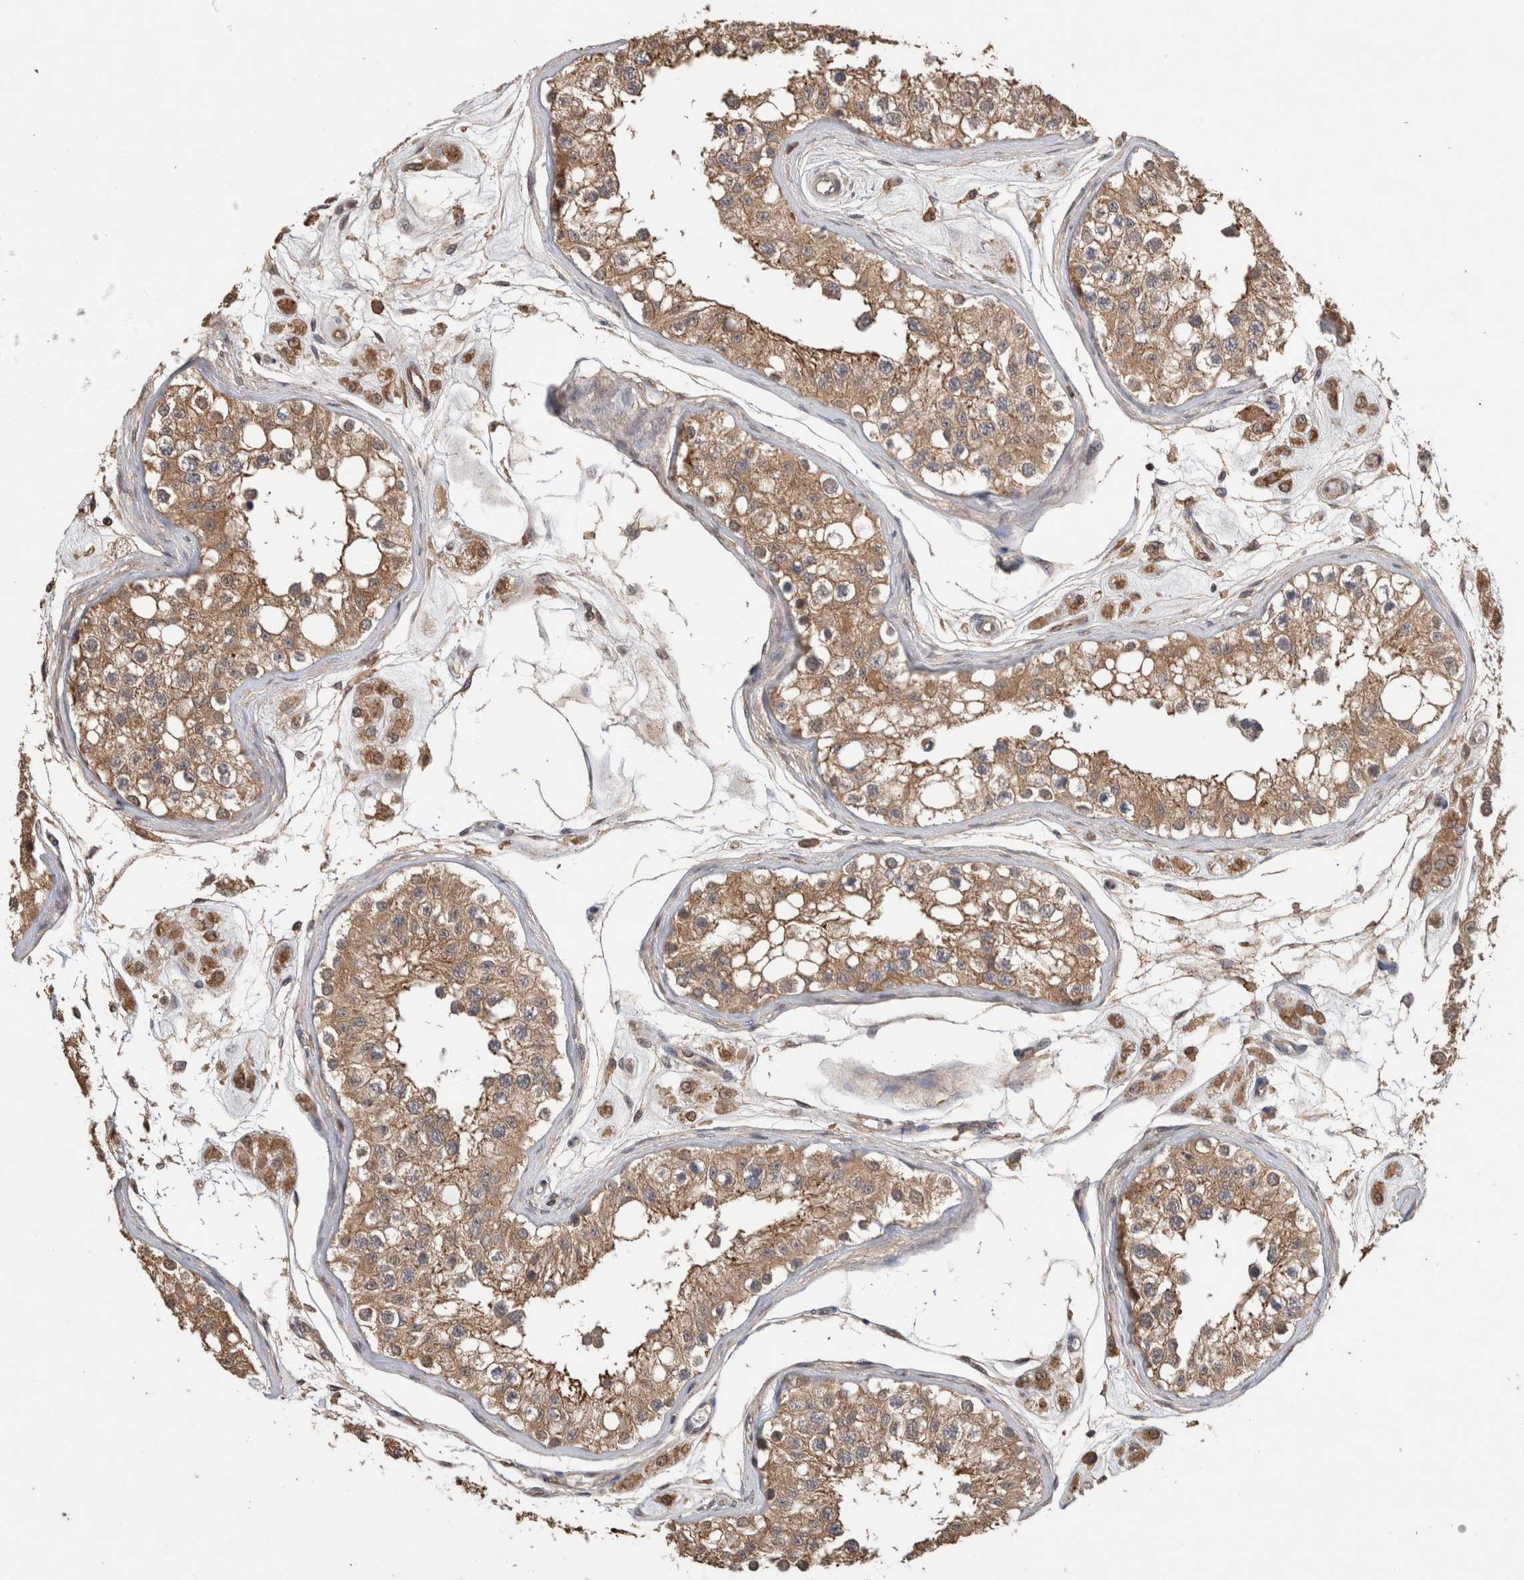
{"staining": {"intensity": "moderate", "quantity": ">75%", "location": "cytoplasmic/membranous"}, "tissue": "testis", "cell_type": "Cells in seminiferous ducts", "image_type": "normal", "snomed": [{"axis": "morphology", "description": "Normal tissue, NOS"}, {"axis": "morphology", "description": "Adenocarcinoma, metastatic, NOS"}, {"axis": "topography", "description": "Testis"}], "caption": "About >75% of cells in seminiferous ducts in normal human testis demonstrate moderate cytoplasmic/membranous protein staining as visualized by brown immunohistochemical staining.", "gene": "TRIM5", "patient": {"sex": "male", "age": 26}}